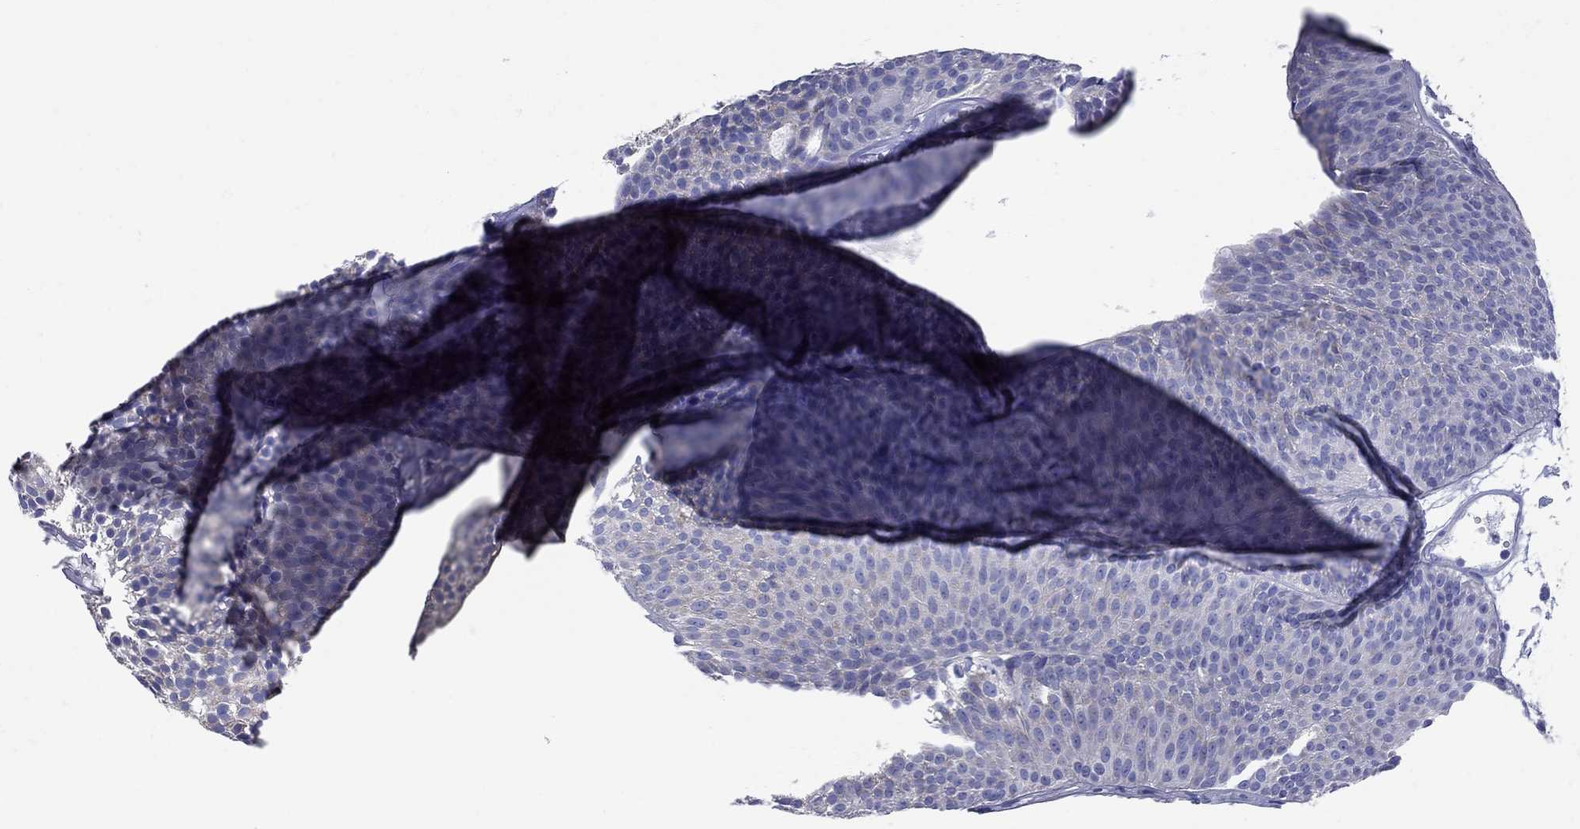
{"staining": {"intensity": "moderate", "quantity": "<25%", "location": "cytoplasmic/membranous"}, "tissue": "urothelial cancer", "cell_type": "Tumor cells", "image_type": "cancer", "snomed": [{"axis": "morphology", "description": "Urothelial carcinoma, Low grade"}, {"axis": "topography", "description": "Urinary bladder"}], "caption": "This image displays immunohistochemistry staining of human urothelial cancer, with low moderate cytoplasmic/membranous positivity in about <25% of tumor cells.", "gene": "PDZD3", "patient": {"sex": "male", "age": 63}}